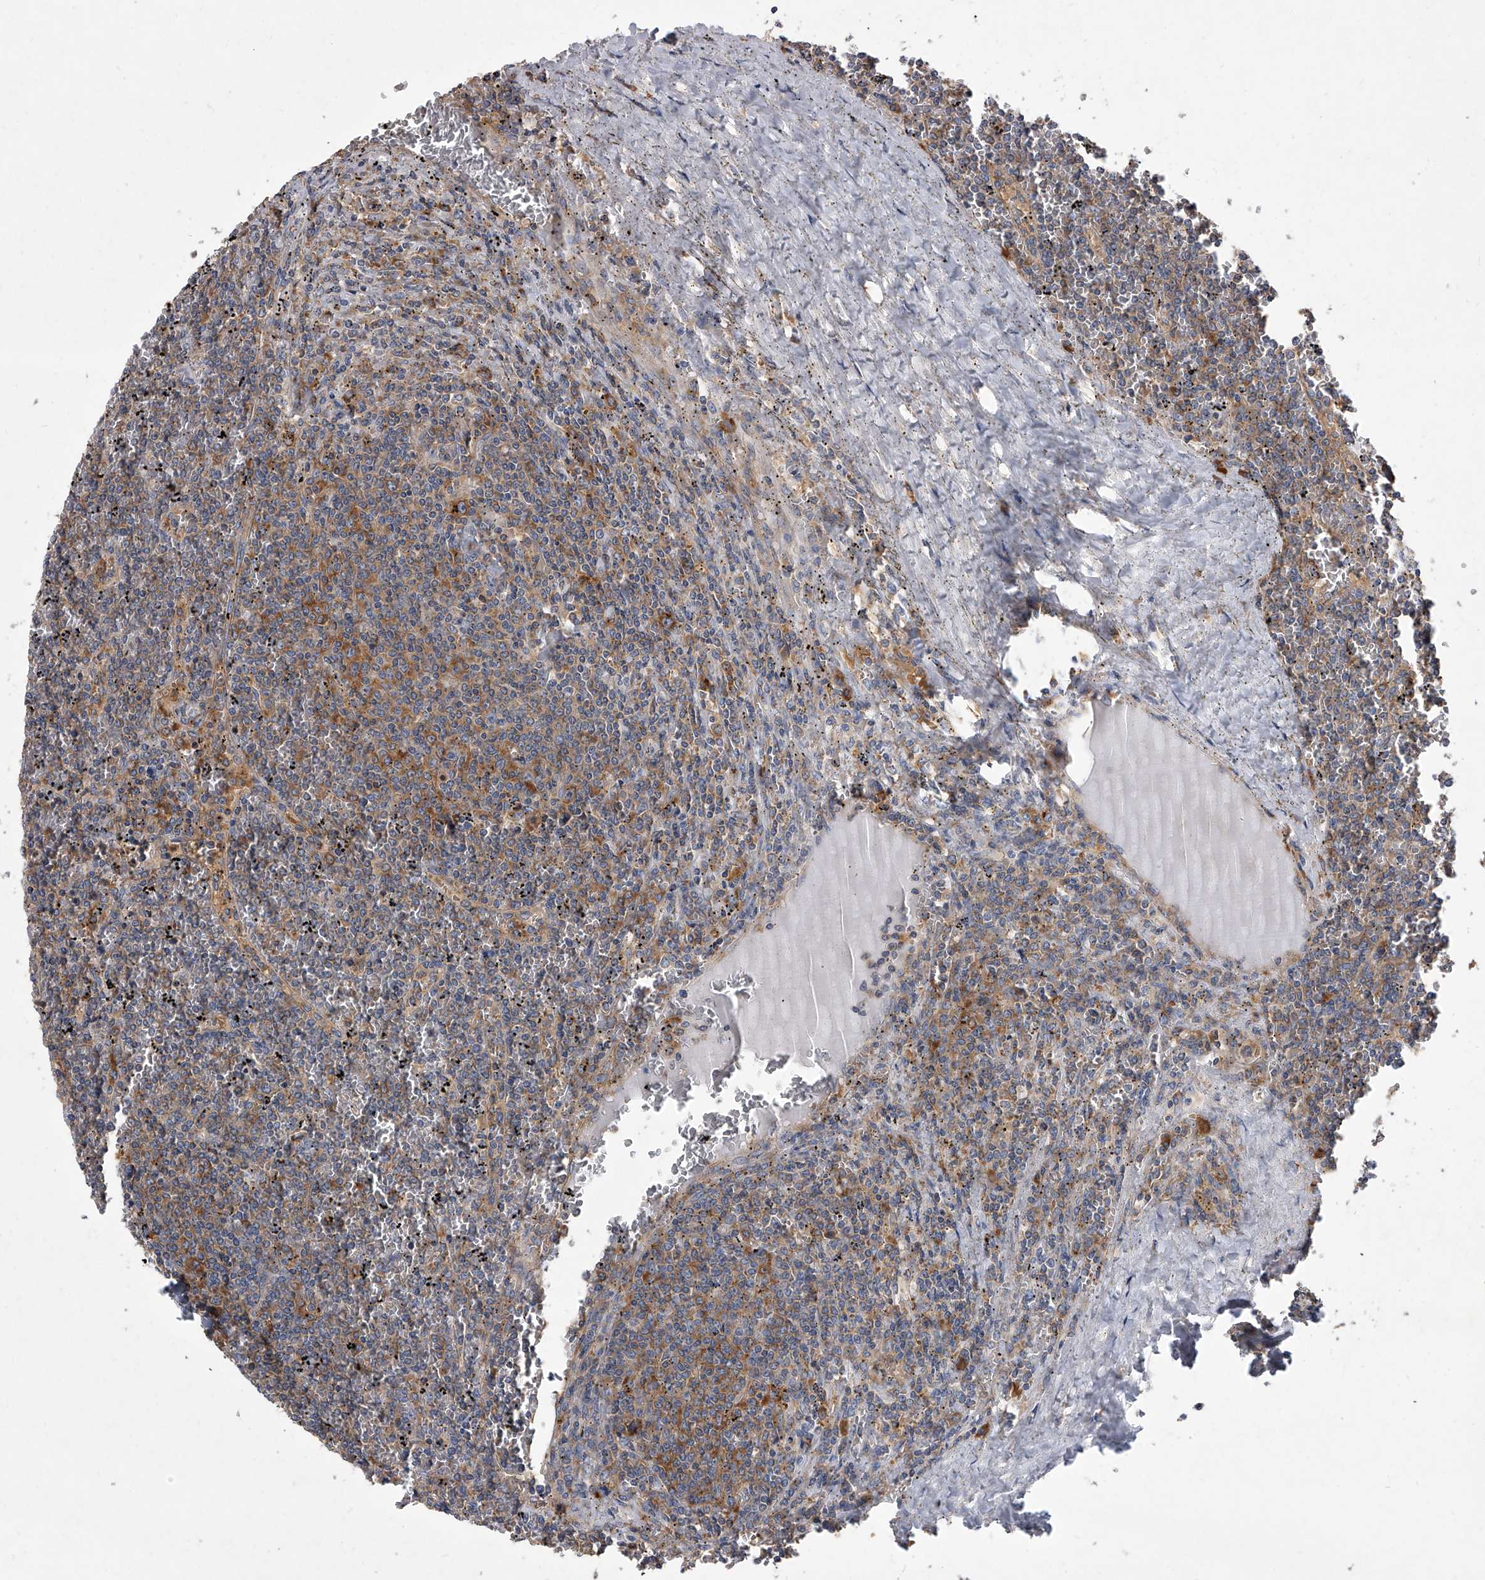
{"staining": {"intensity": "negative", "quantity": "none", "location": "none"}, "tissue": "lymphoma", "cell_type": "Tumor cells", "image_type": "cancer", "snomed": [{"axis": "morphology", "description": "Malignant lymphoma, non-Hodgkin's type, Low grade"}, {"axis": "topography", "description": "Spleen"}], "caption": "The immunohistochemistry (IHC) image has no significant positivity in tumor cells of lymphoma tissue.", "gene": "EIF2S2", "patient": {"sex": "female", "age": 19}}